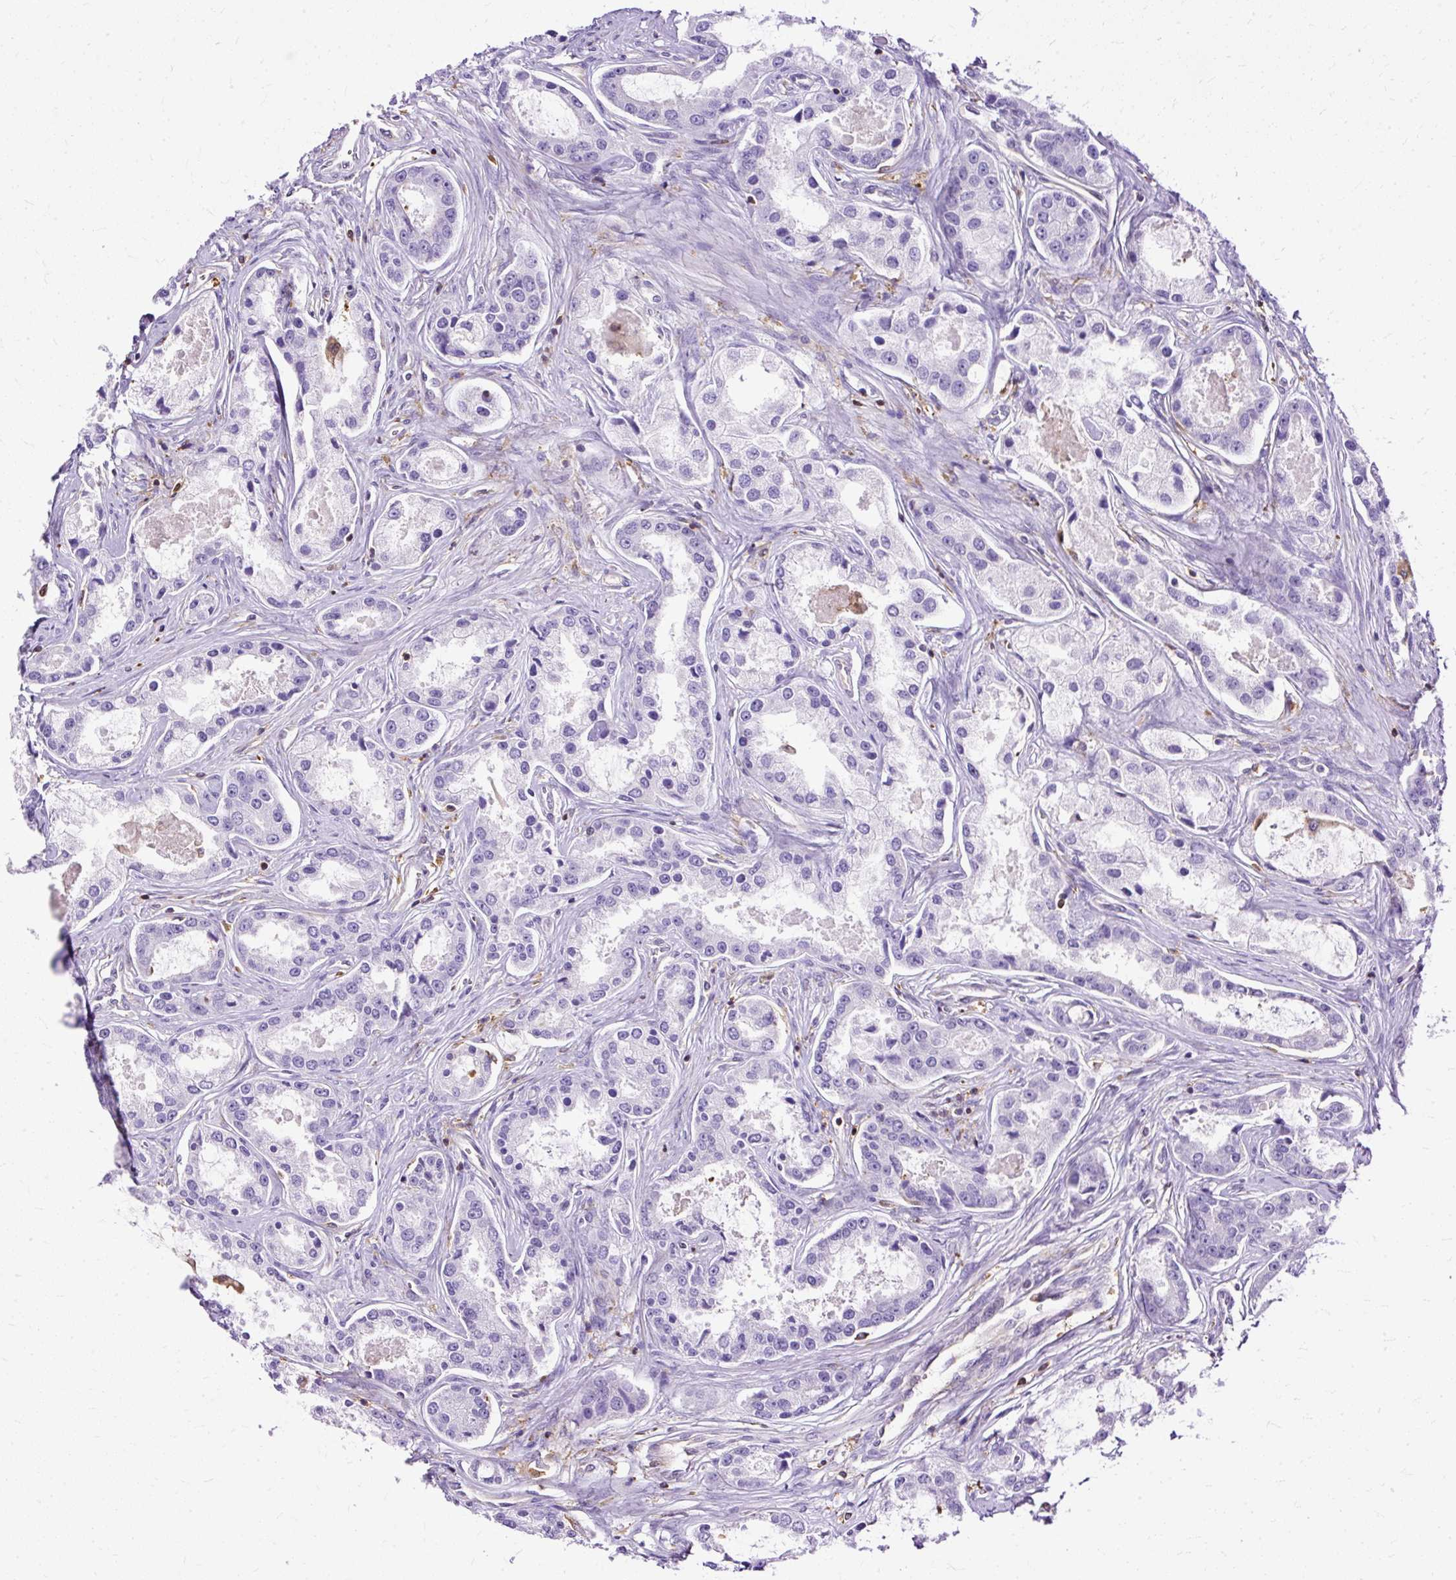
{"staining": {"intensity": "negative", "quantity": "none", "location": "none"}, "tissue": "prostate cancer", "cell_type": "Tumor cells", "image_type": "cancer", "snomed": [{"axis": "morphology", "description": "Adenocarcinoma, Low grade"}, {"axis": "topography", "description": "Prostate"}], "caption": "An IHC photomicrograph of prostate cancer is shown. There is no staining in tumor cells of prostate cancer.", "gene": "TWF2", "patient": {"sex": "male", "age": 68}}